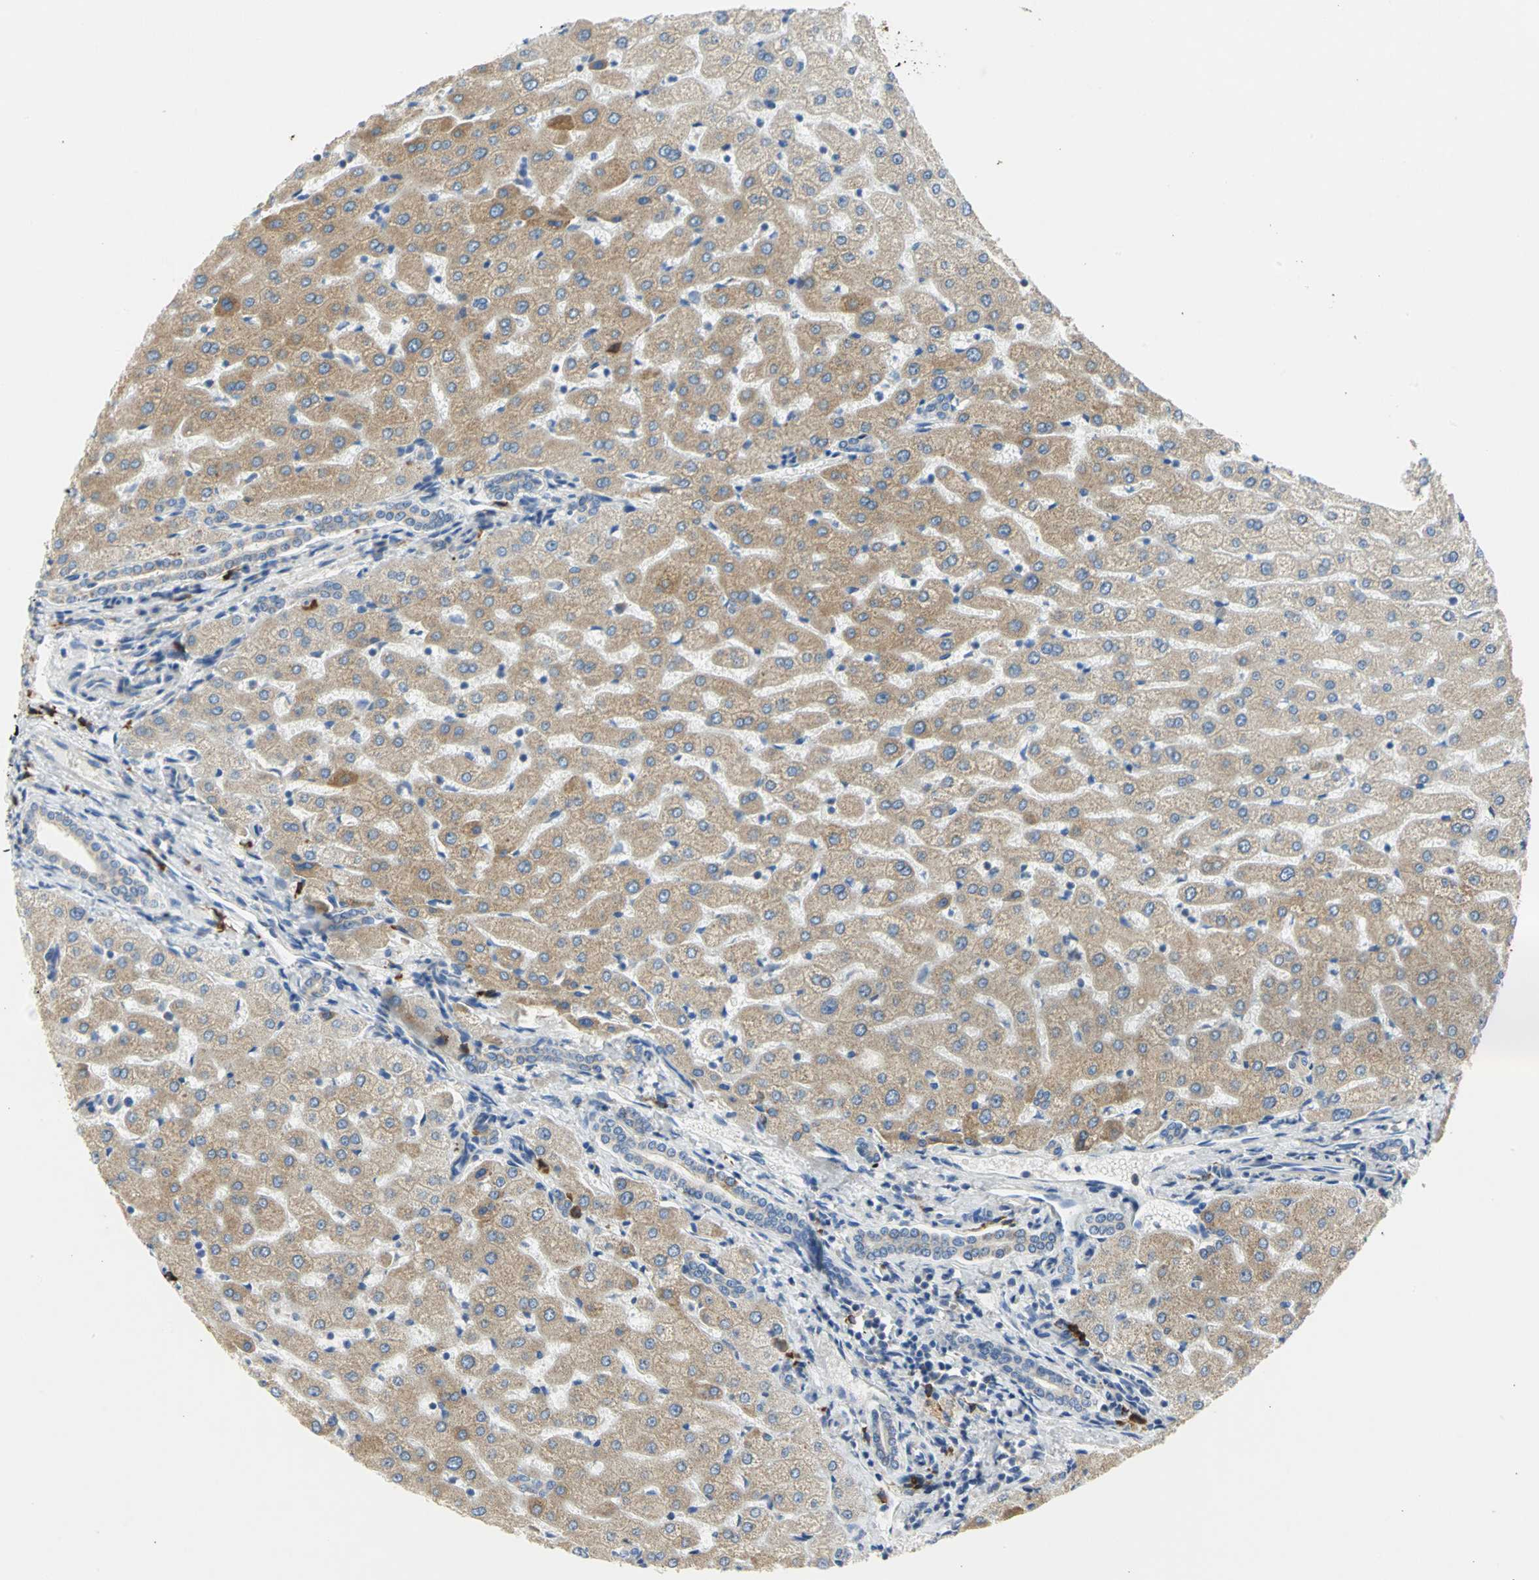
{"staining": {"intensity": "weak", "quantity": ">75%", "location": "cytoplasmic/membranous"}, "tissue": "liver", "cell_type": "Cholangiocytes", "image_type": "normal", "snomed": [{"axis": "morphology", "description": "Normal tissue, NOS"}, {"axis": "morphology", "description": "Fibrosis, NOS"}, {"axis": "topography", "description": "Liver"}], "caption": "Protein analysis of normal liver displays weak cytoplasmic/membranous expression in approximately >75% of cholangiocytes.", "gene": "TULP4", "patient": {"sex": "female", "age": 29}}